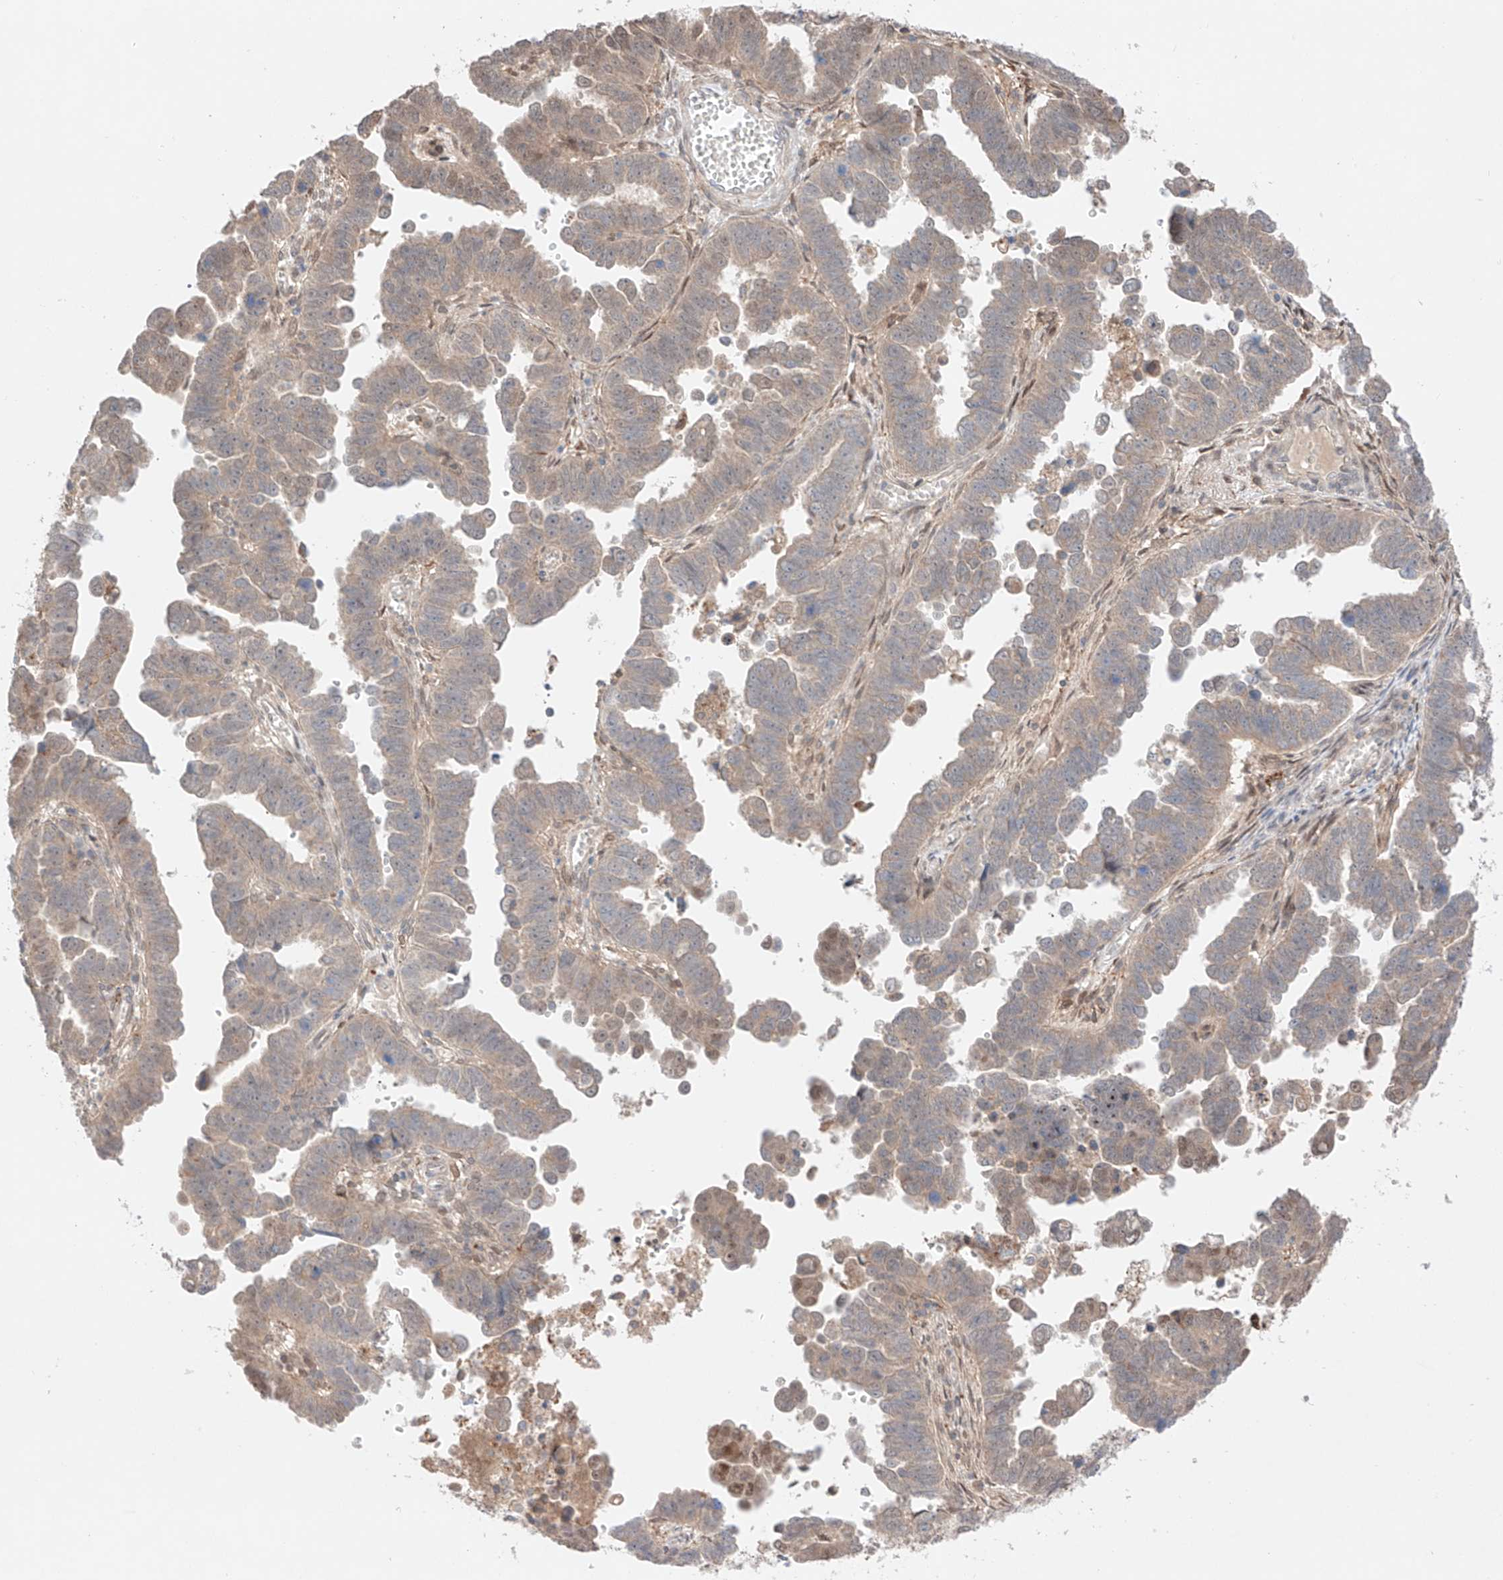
{"staining": {"intensity": "weak", "quantity": "<25%", "location": "cytoplasmic/membranous,nuclear"}, "tissue": "endometrial cancer", "cell_type": "Tumor cells", "image_type": "cancer", "snomed": [{"axis": "morphology", "description": "Adenocarcinoma, NOS"}, {"axis": "topography", "description": "Endometrium"}], "caption": "An immunohistochemistry (IHC) image of endometrial adenocarcinoma is shown. There is no staining in tumor cells of endometrial adenocarcinoma. (DAB immunohistochemistry visualized using brightfield microscopy, high magnification).", "gene": "GCNT1", "patient": {"sex": "female", "age": 75}}